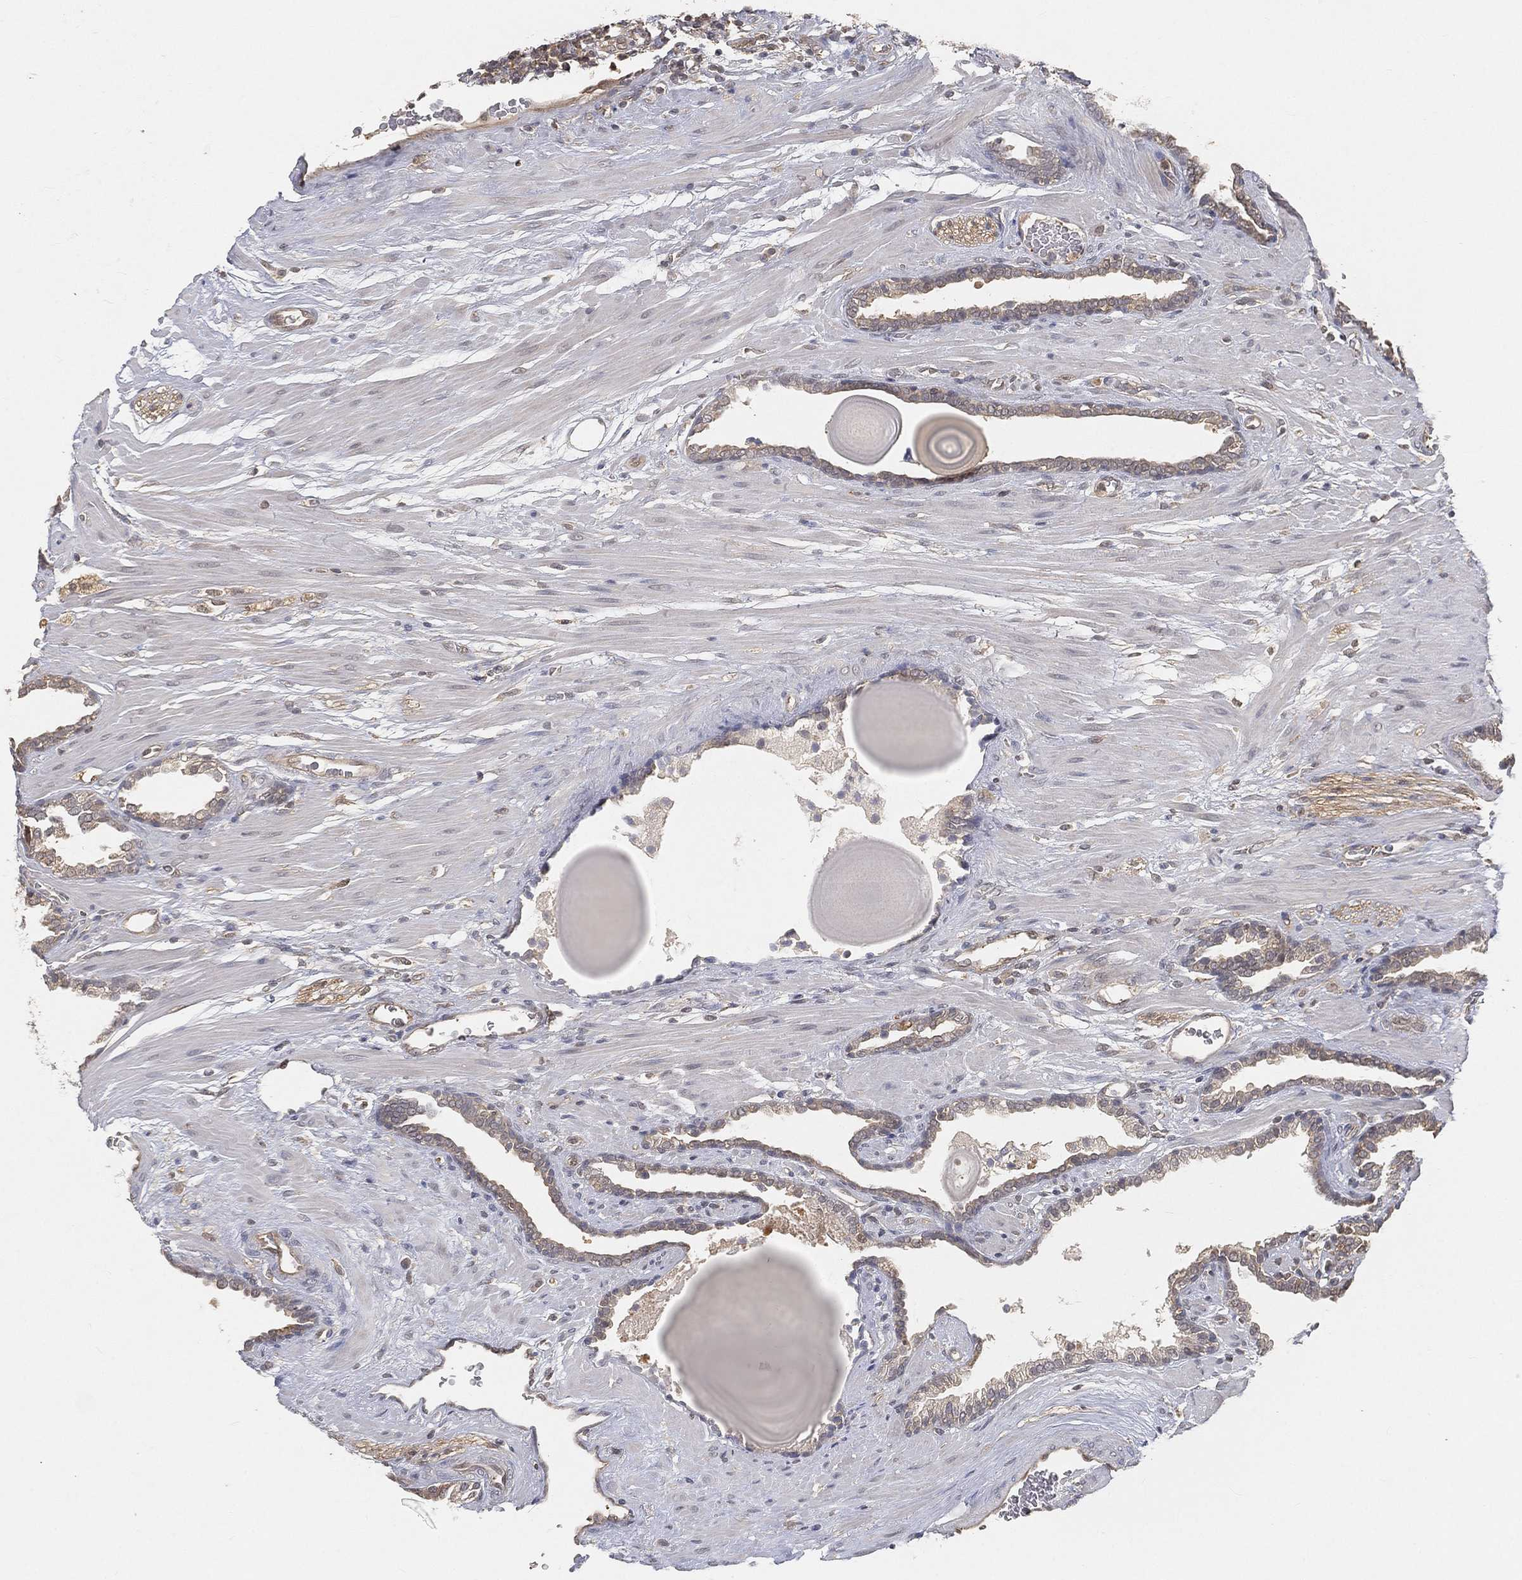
{"staining": {"intensity": "negative", "quantity": "none", "location": "none"}, "tissue": "prostate cancer", "cell_type": "Tumor cells", "image_type": "cancer", "snomed": [{"axis": "morphology", "description": "Adenocarcinoma, Low grade"}, {"axis": "topography", "description": "Prostate"}], "caption": "Immunohistochemistry photomicrograph of neoplastic tissue: human prostate low-grade adenocarcinoma stained with DAB (3,3'-diaminobenzidine) reveals no significant protein expression in tumor cells. (DAB immunohistochemistry, high magnification).", "gene": "MAPK1", "patient": {"sex": "male", "age": 69}}